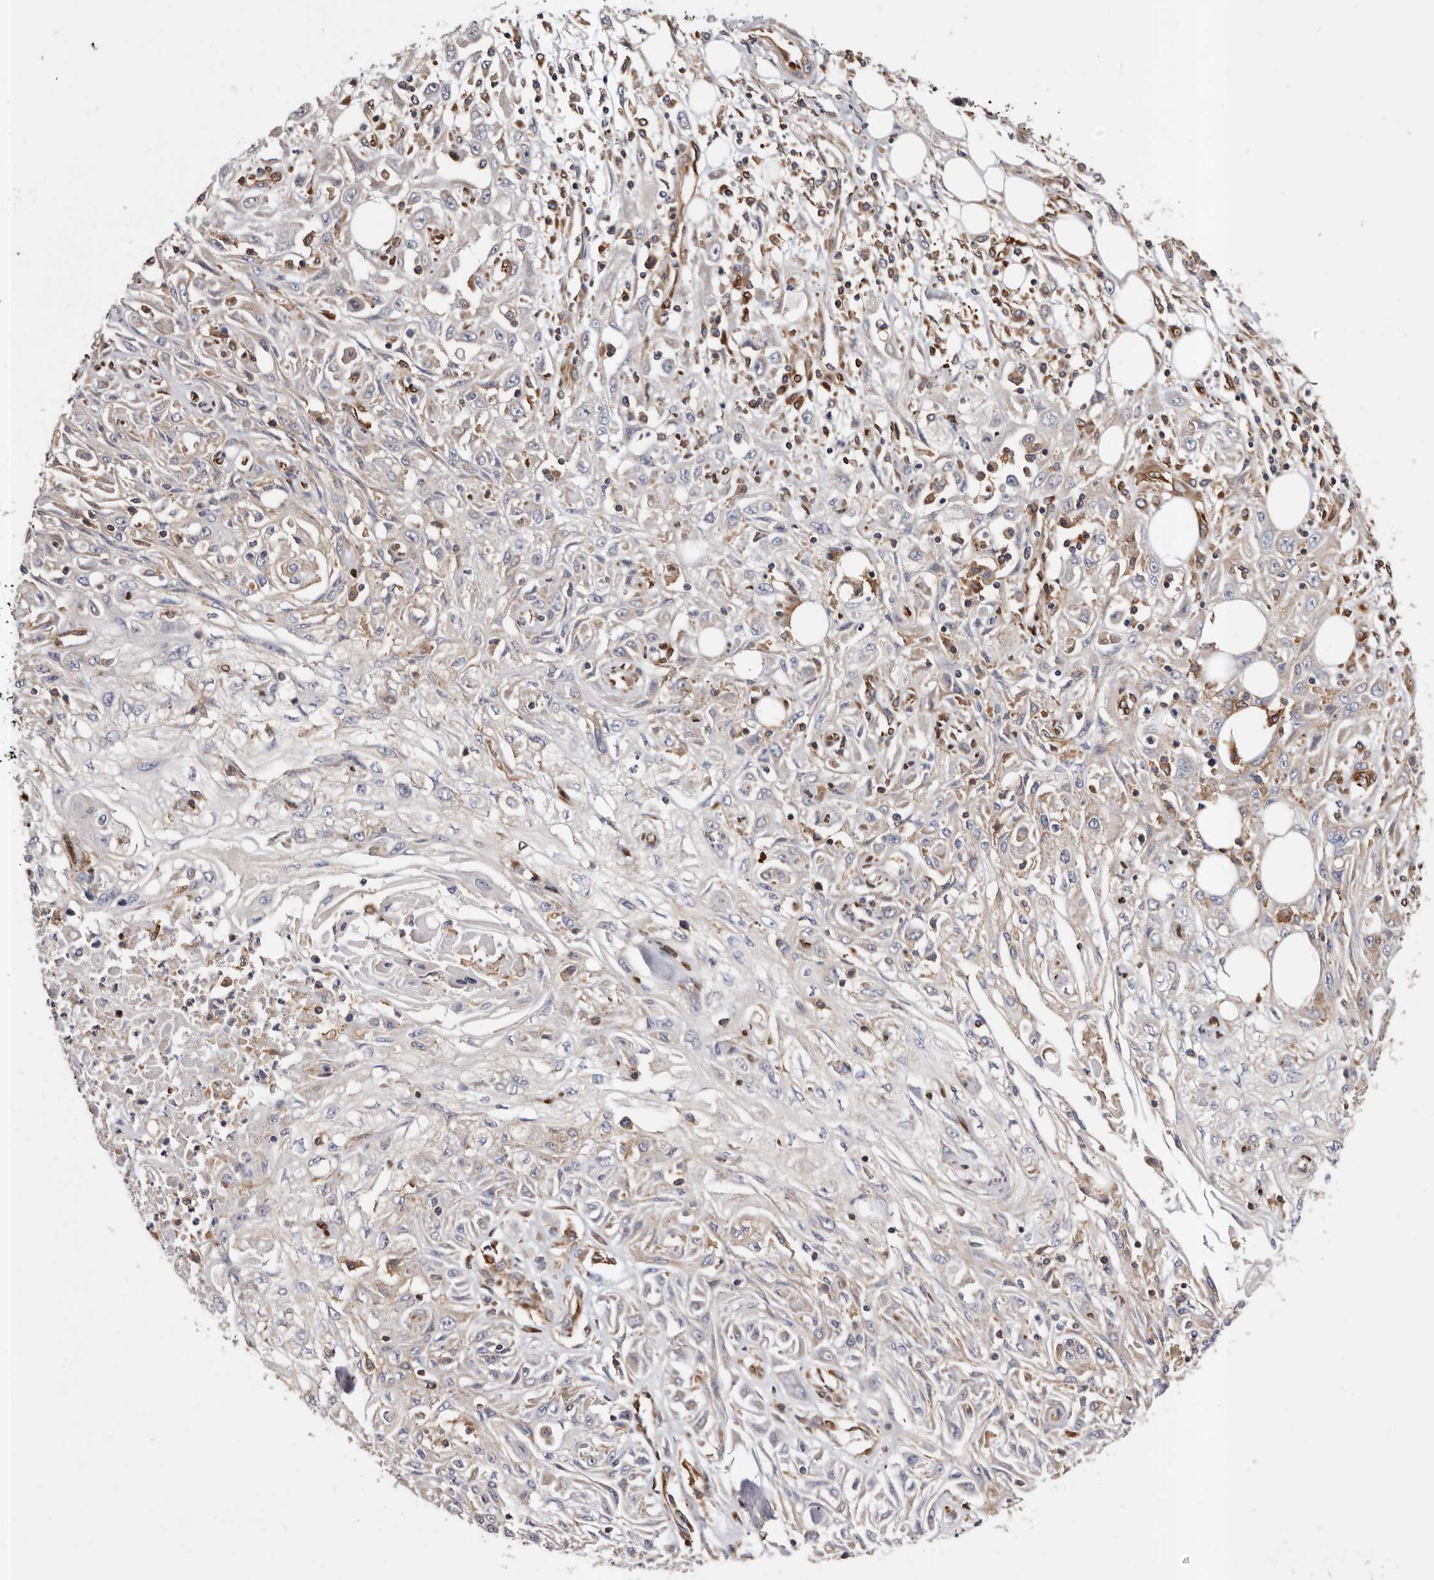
{"staining": {"intensity": "weak", "quantity": "<25%", "location": "cytoplasmic/membranous"}, "tissue": "skin cancer", "cell_type": "Tumor cells", "image_type": "cancer", "snomed": [{"axis": "morphology", "description": "Squamous cell carcinoma, NOS"}, {"axis": "morphology", "description": "Squamous cell carcinoma, metastatic, NOS"}, {"axis": "topography", "description": "Skin"}, {"axis": "topography", "description": "Lymph node"}], "caption": "Immunohistochemical staining of skin cancer (metastatic squamous cell carcinoma) reveals no significant staining in tumor cells.", "gene": "COQ8B", "patient": {"sex": "male", "age": 75}}